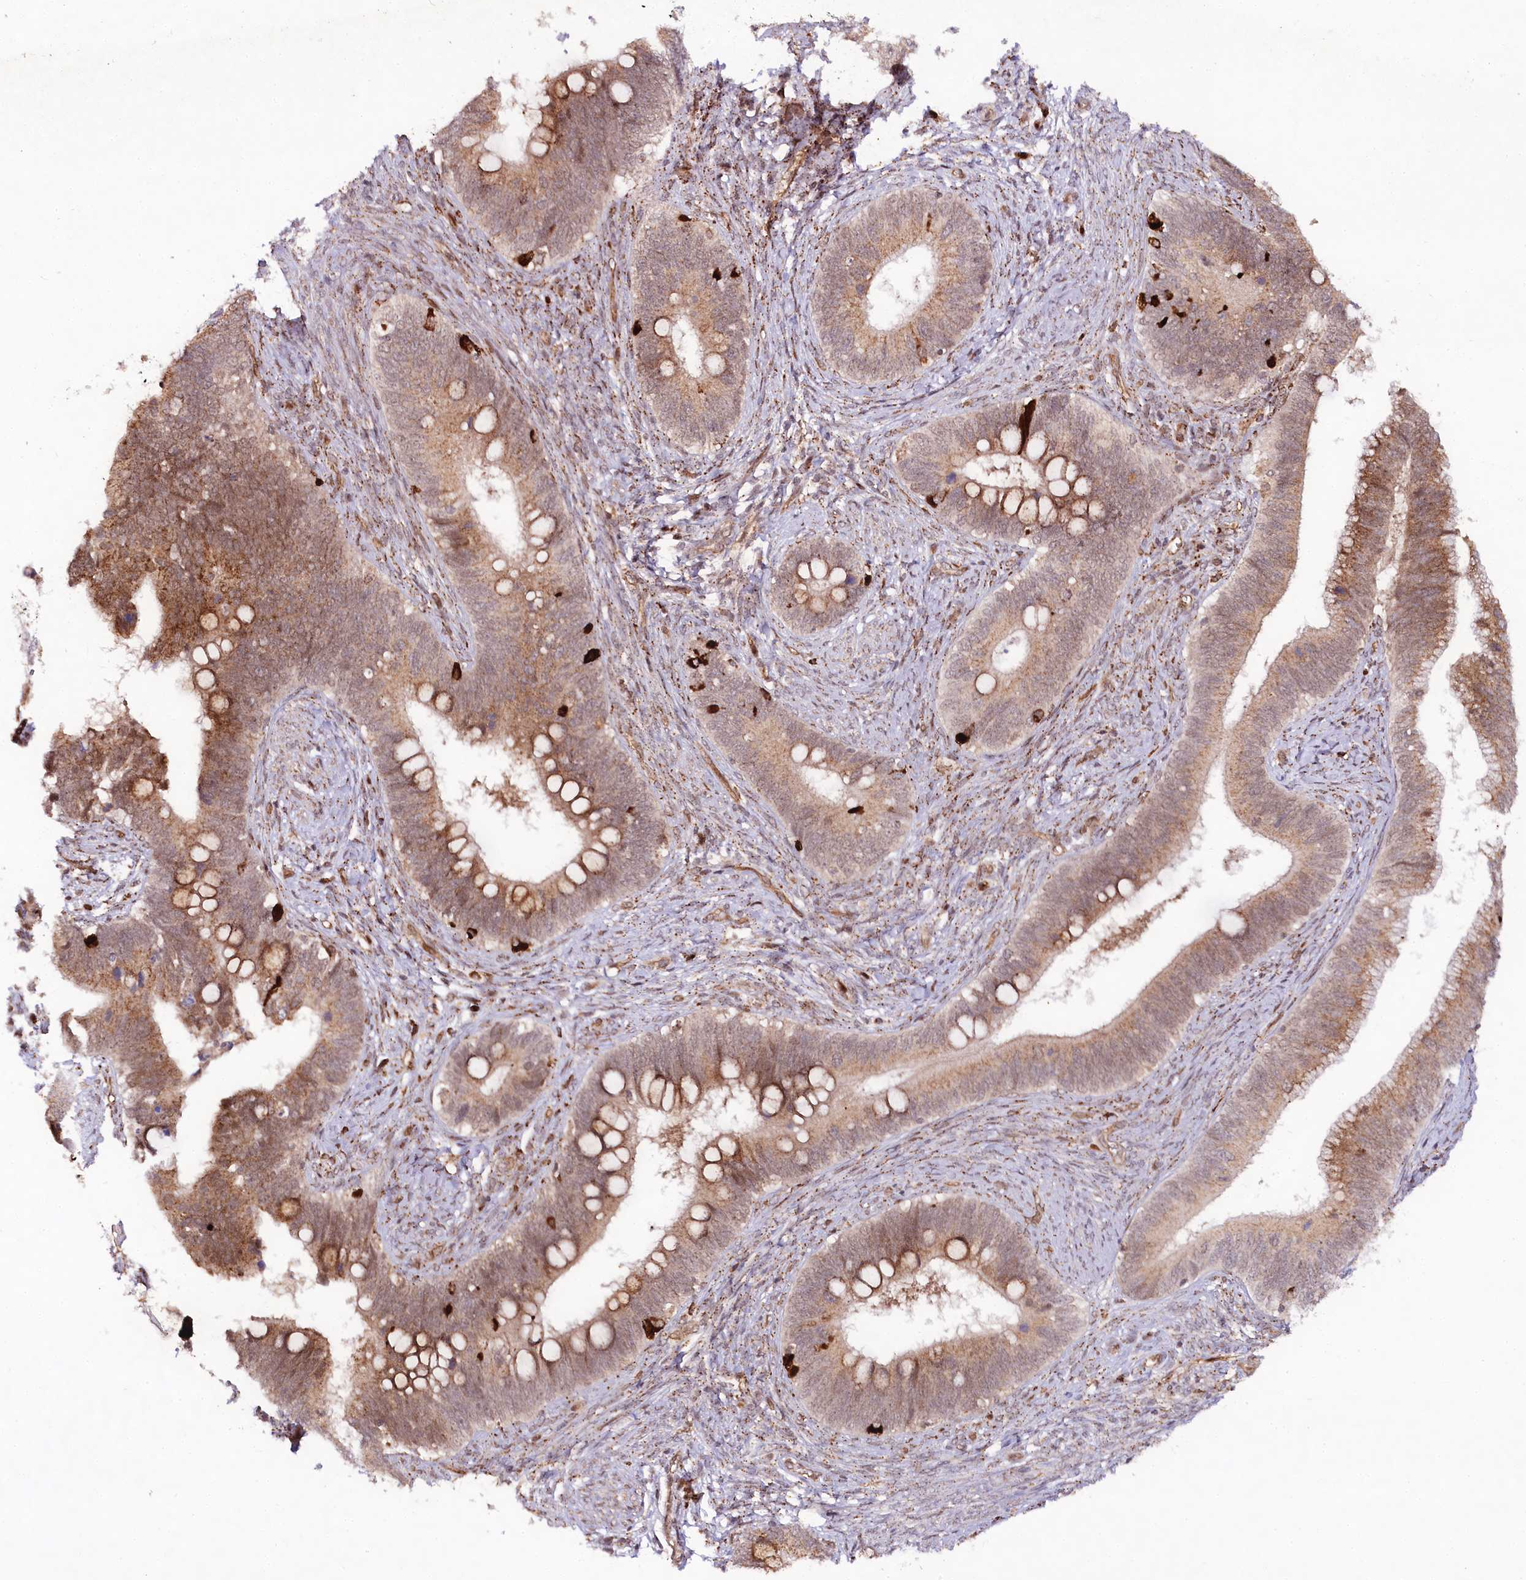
{"staining": {"intensity": "strong", "quantity": "25%-75%", "location": "cytoplasmic/membranous"}, "tissue": "cervical cancer", "cell_type": "Tumor cells", "image_type": "cancer", "snomed": [{"axis": "morphology", "description": "Adenocarcinoma, NOS"}, {"axis": "topography", "description": "Cervix"}], "caption": "Cervical adenocarcinoma was stained to show a protein in brown. There is high levels of strong cytoplasmic/membranous positivity in approximately 25%-75% of tumor cells.", "gene": "COPG1", "patient": {"sex": "female", "age": 42}}